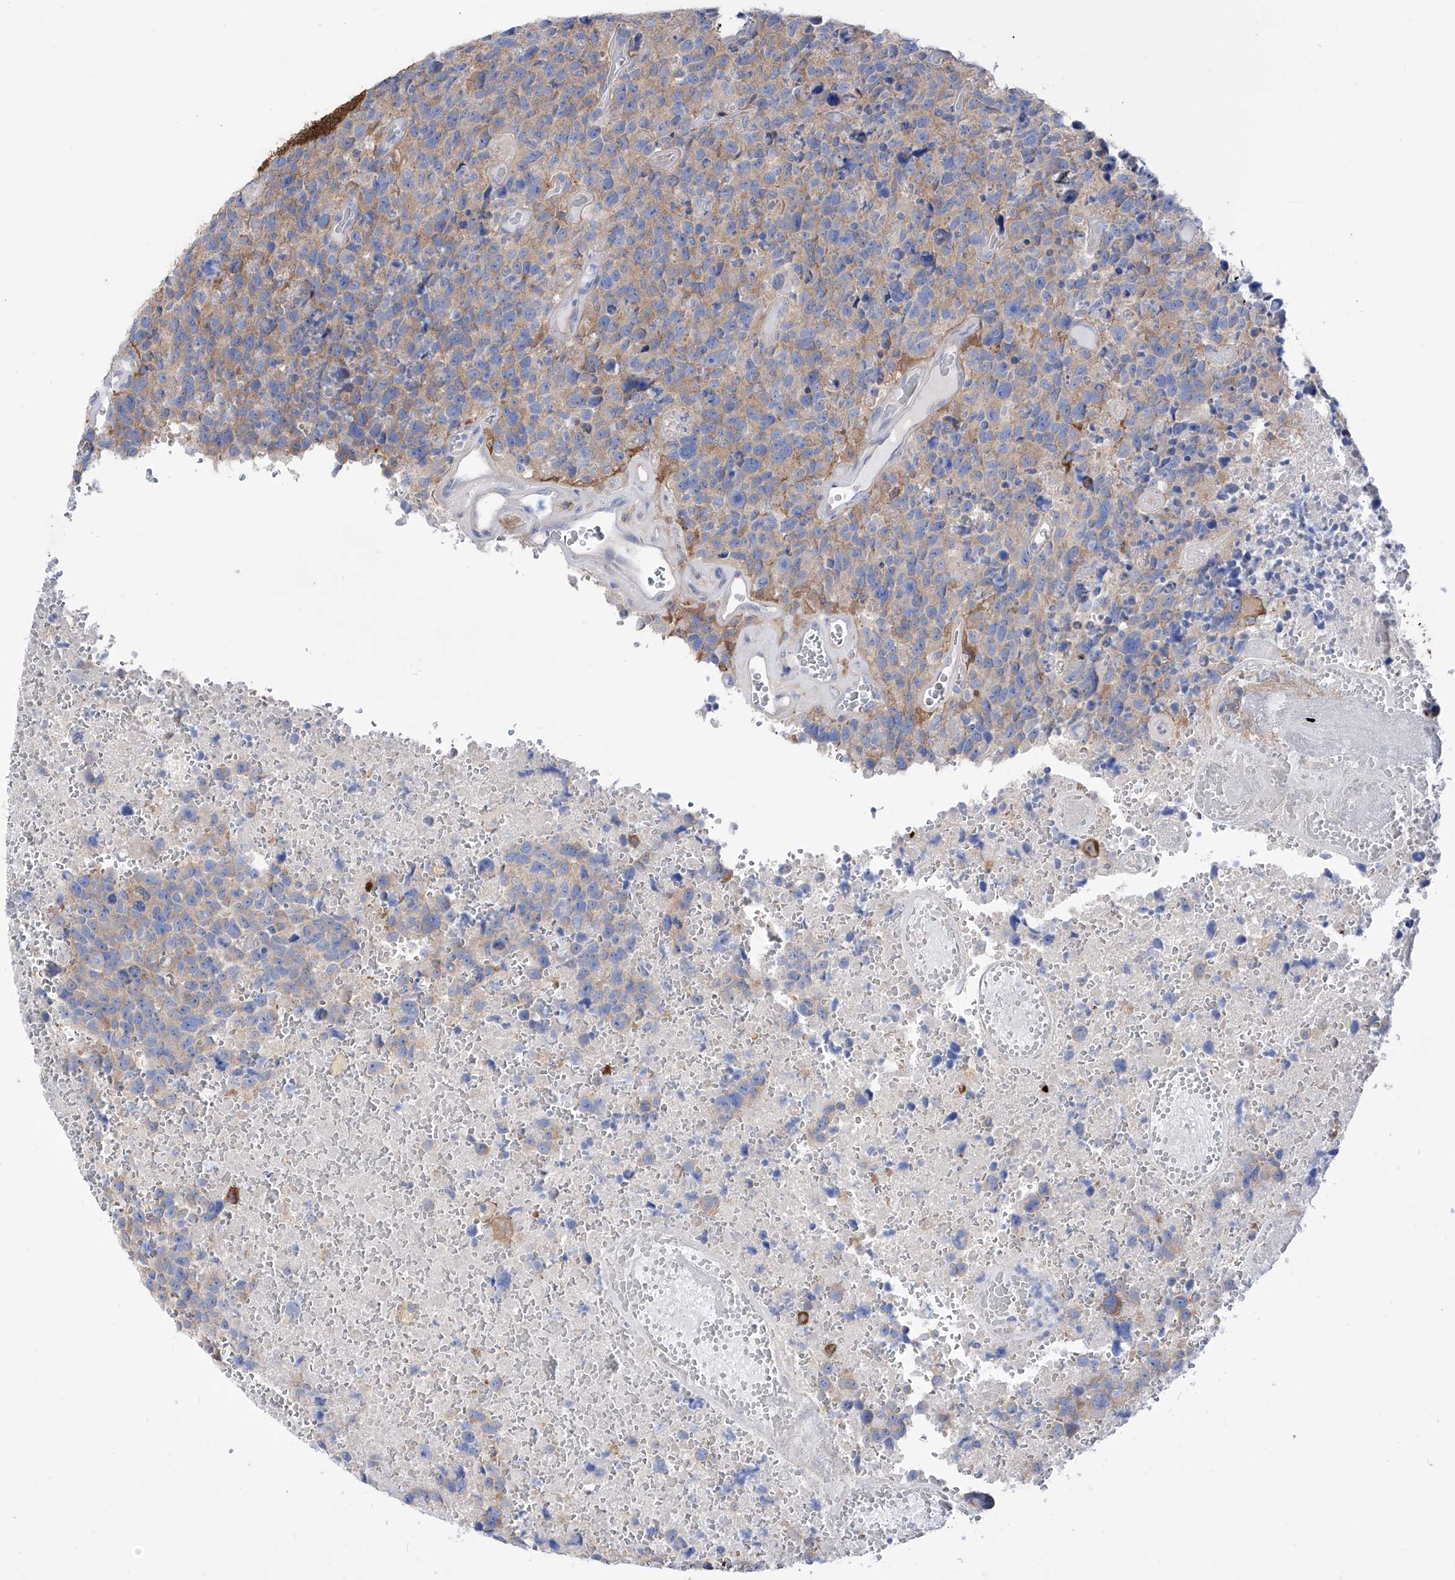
{"staining": {"intensity": "weak", "quantity": "<25%", "location": "cytoplasmic/membranous"}, "tissue": "glioma", "cell_type": "Tumor cells", "image_type": "cancer", "snomed": [{"axis": "morphology", "description": "Glioma, malignant, High grade"}, {"axis": "topography", "description": "Brain"}], "caption": "Protein analysis of high-grade glioma (malignant) shows no significant expression in tumor cells. Nuclei are stained in blue.", "gene": "ZNF653", "patient": {"sex": "male", "age": 69}}